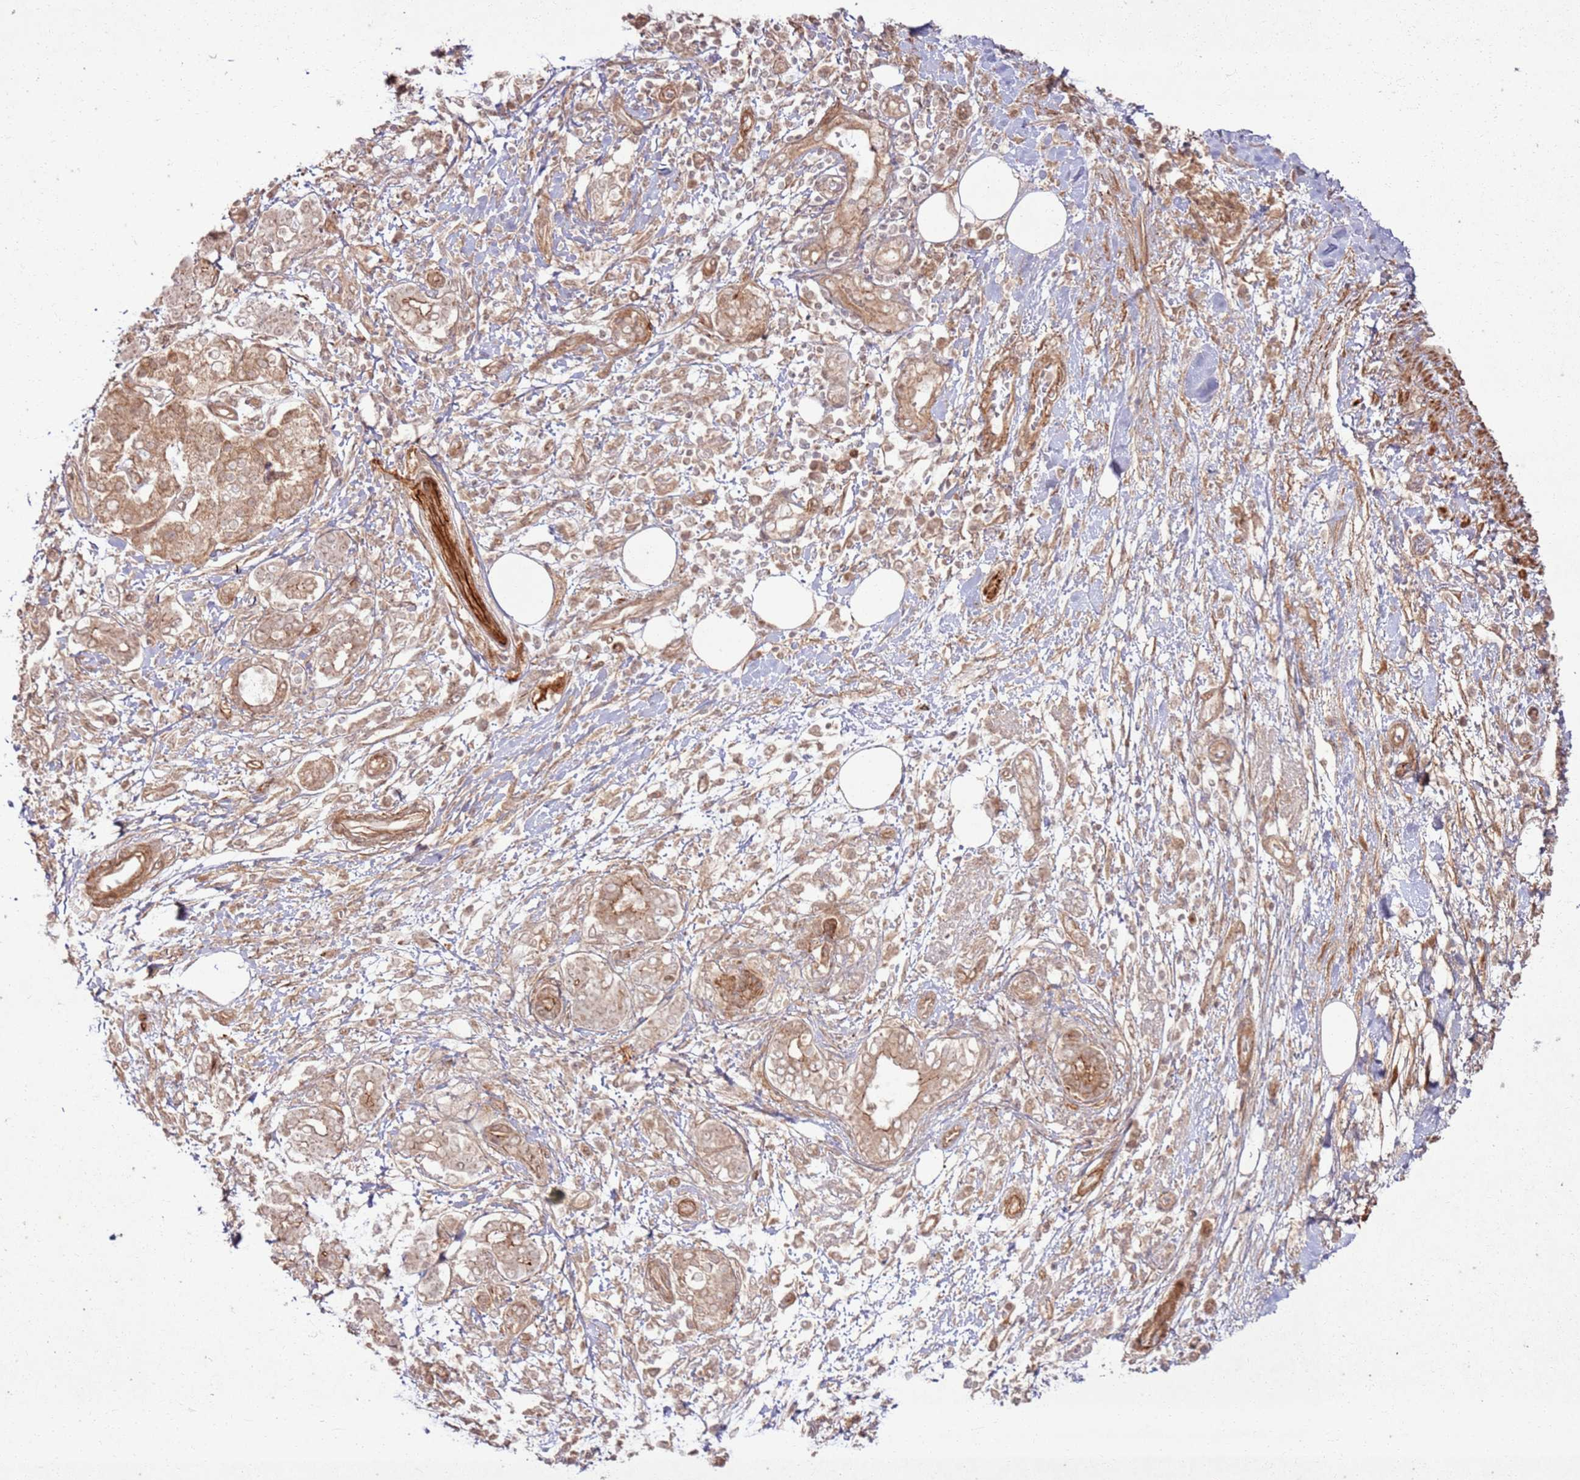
{"staining": {"intensity": "moderate", "quantity": "25%-75%", "location": "cytoplasmic/membranous,nuclear"}, "tissue": "pancreatic cancer", "cell_type": "Tumor cells", "image_type": "cancer", "snomed": [{"axis": "morphology", "description": "Adenocarcinoma, NOS"}, {"axis": "topography", "description": "Pancreas"}], "caption": "This micrograph demonstrates immunohistochemistry staining of human adenocarcinoma (pancreatic), with medium moderate cytoplasmic/membranous and nuclear expression in approximately 25%-75% of tumor cells.", "gene": "ZNF623", "patient": {"sex": "female", "age": 73}}